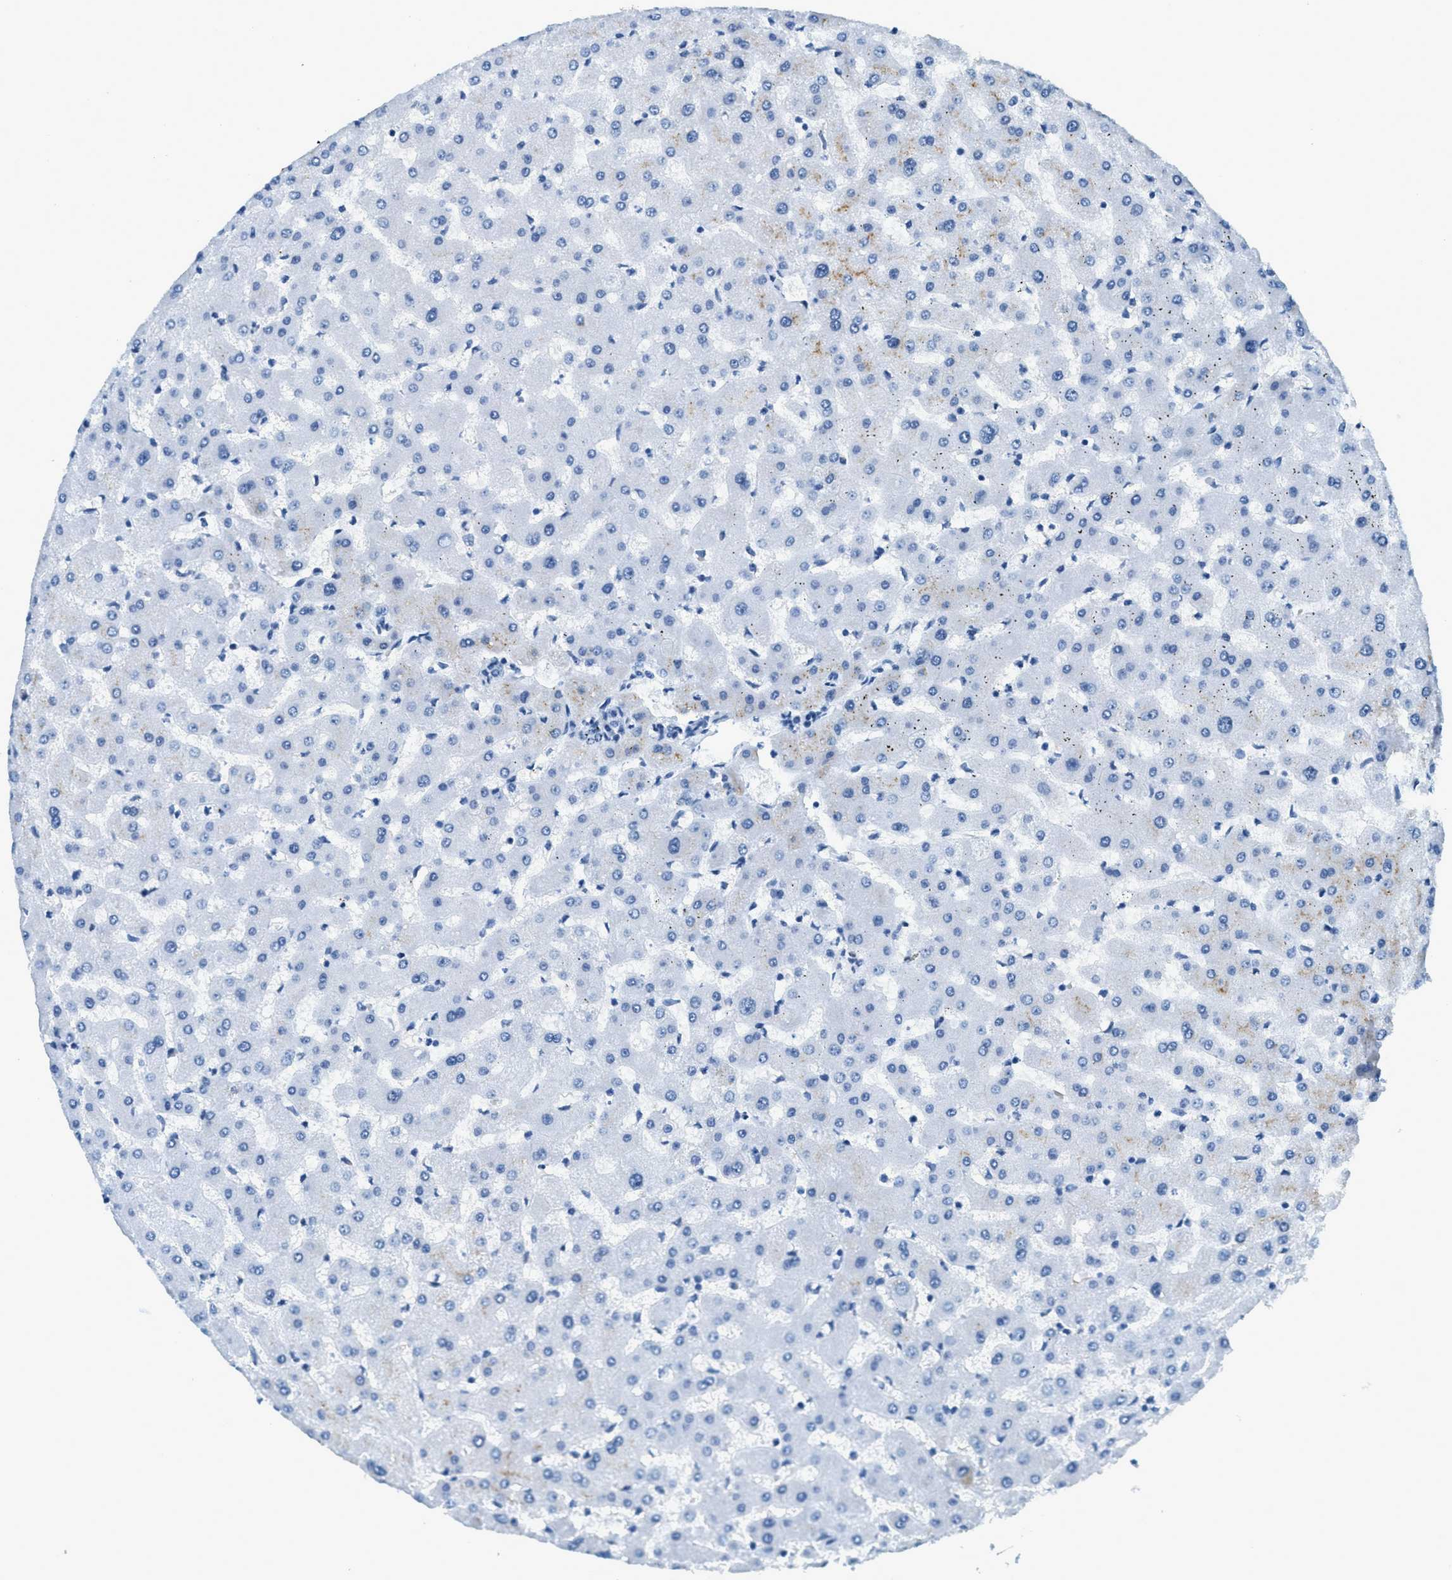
{"staining": {"intensity": "negative", "quantity": "none", "location": "none"}, "tissue": "liver", "cell_type": "Cholangiocytes", "image_type": "normal", "snomed": [{"axis": "morphology", "description": "Normal tissue, NOS"}, {"axis": "topography", "description": "Liver"}], "caption": "The immunohistochemistry micrograph has no significant positivity in cholangiocytes of liver. (Brightfield microscopy of DAB (3,3'-diaminobenzidine) IHC at high magnification).", "gene": "PLA2G2A", "patient": {"sex": "female", "age": 63}}